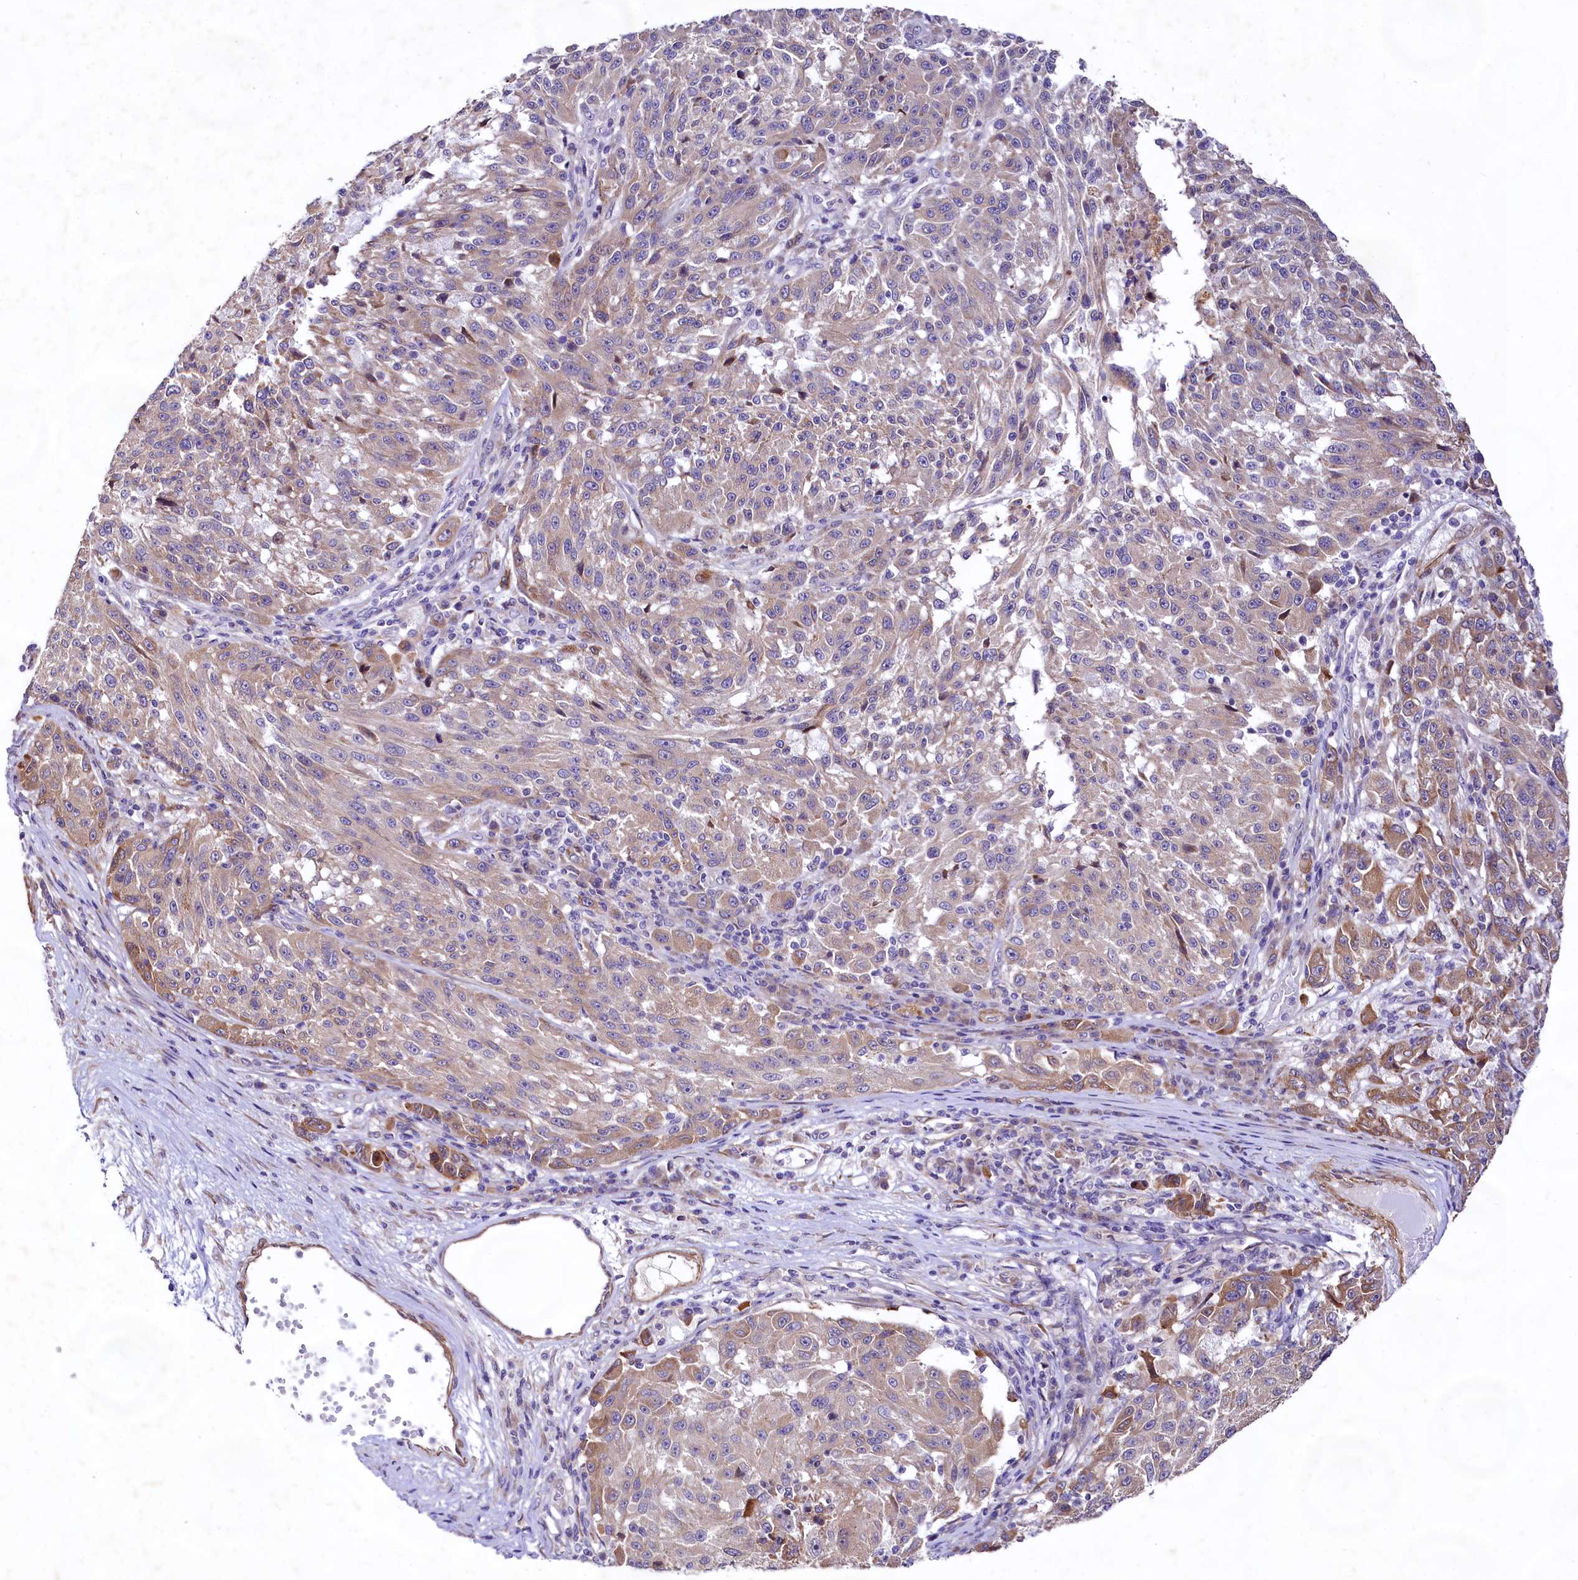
{"staining": {"intensity": "weak", "quantity": "<25%", "location": "cytoplasmic/membranous"}, "tissue": "melanoma", "cell_type": "Tumor cells", "image_type": "cancer", "snomed": [{"axis": "morphology", "description": "Malignant melanoma, NOS"}, {"axis": "topography", "description": "Skin"}], "caption": "A high-resolution histopathology image shows IHC staining of melanoma, which reveals no significant expression in tumor cells.", "gene": "VPS11", "patient": {"sex": "male", "age": 53}}